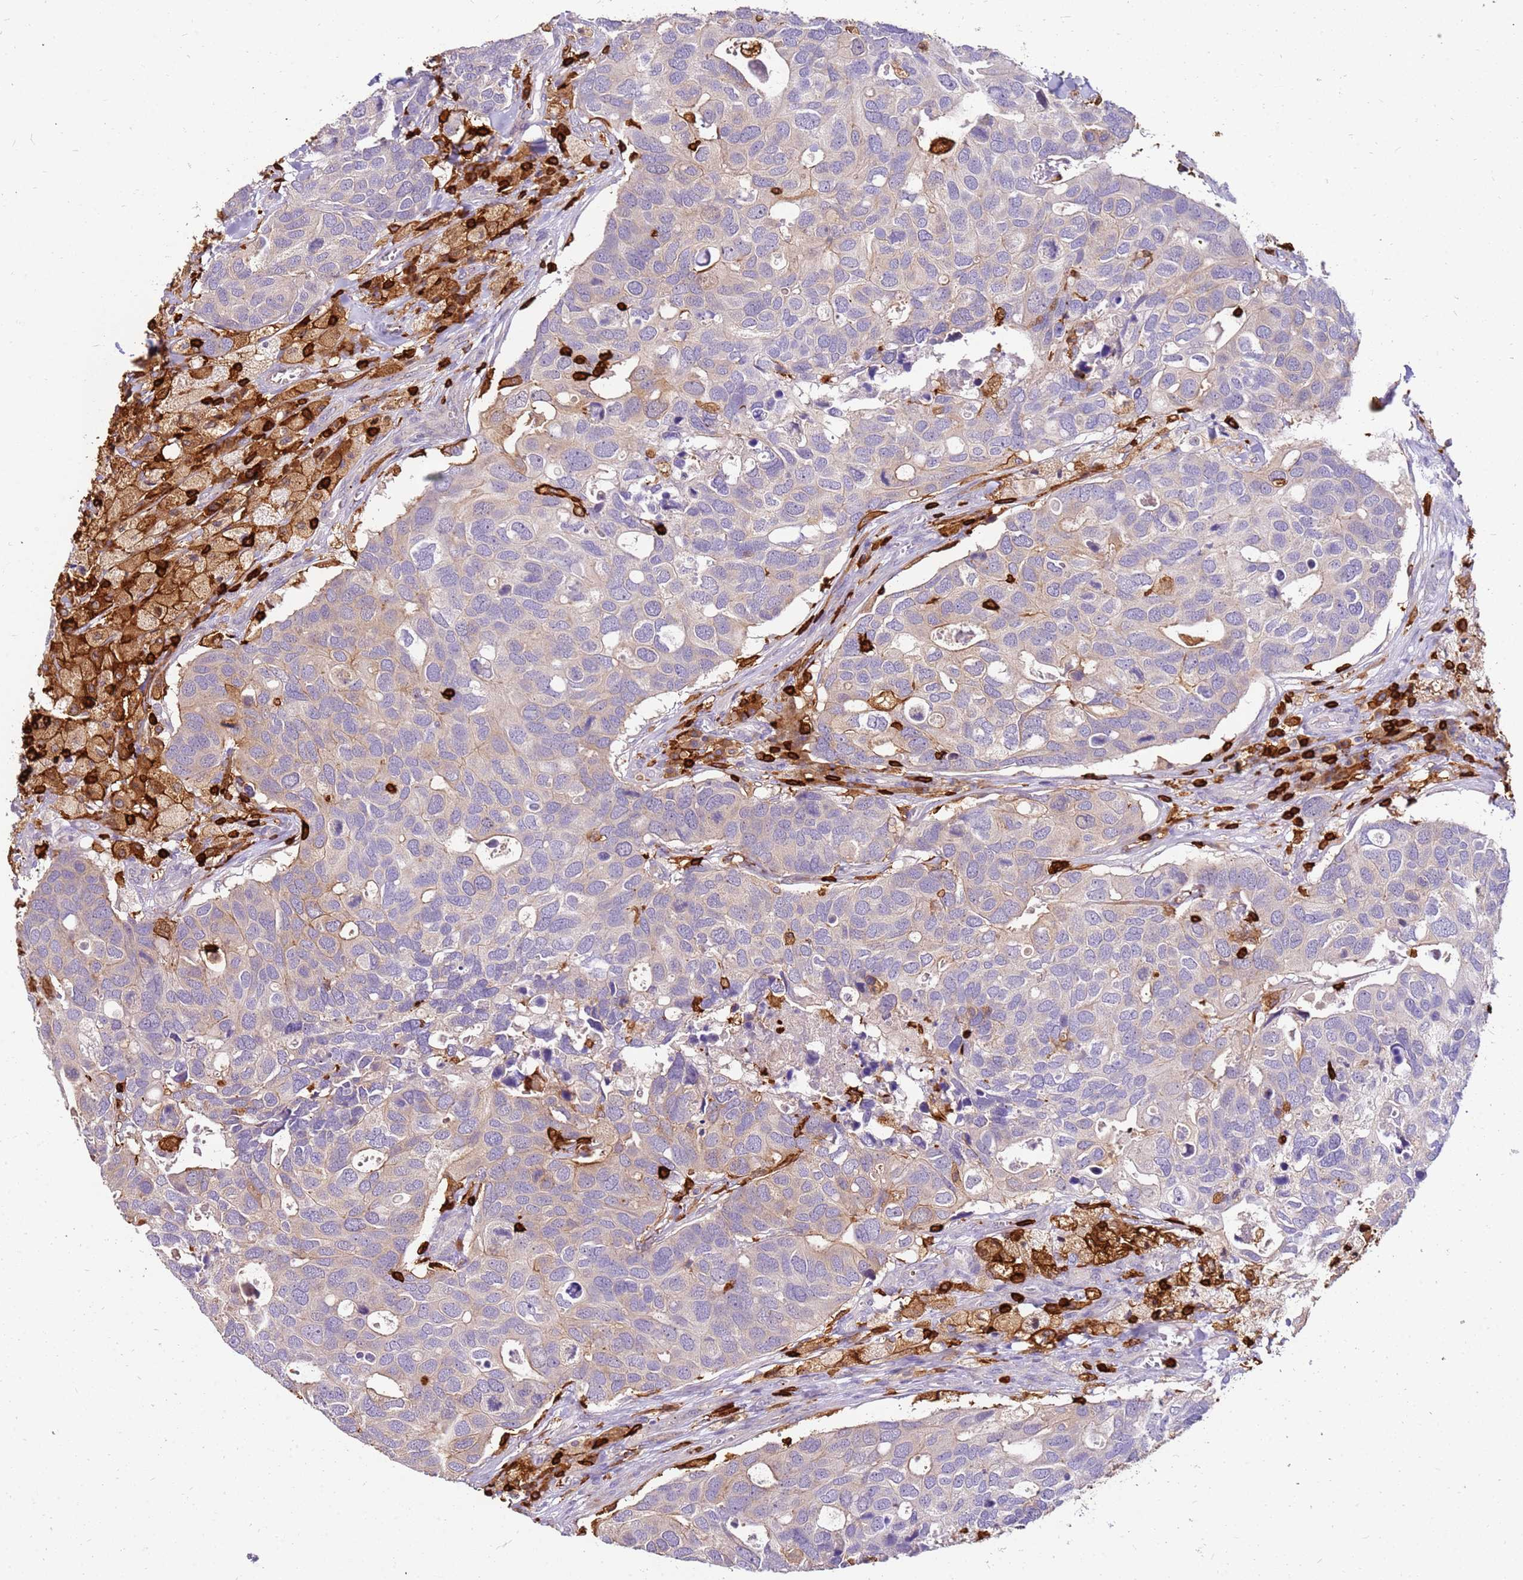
{"staining": {"intensity": "weak", "quantity": "<25%", "location": "cytoplasmic/membranous"}, "tissue": "breast cancer", "cell_type": "Tumor cells", "image_type": "cancer", "snomed": [{"axis": "morphology", "description": "Duct carcinoma"}, {"axis": "topography", "description": "Breast"}], "caption": "High magnification brightfield microscopy of breast infiltrating ductal carcinoma stained with DAB (brown) and counterstained with hematoxylin (blue): tumor cells show no significant staining. (Stains: DAB IHC with hematoxylin counter stain, Microscopy: brightfield microscopy at high magnification).", "gene": "CORO1A", "patient": {"sex": "female", "age": 83}}